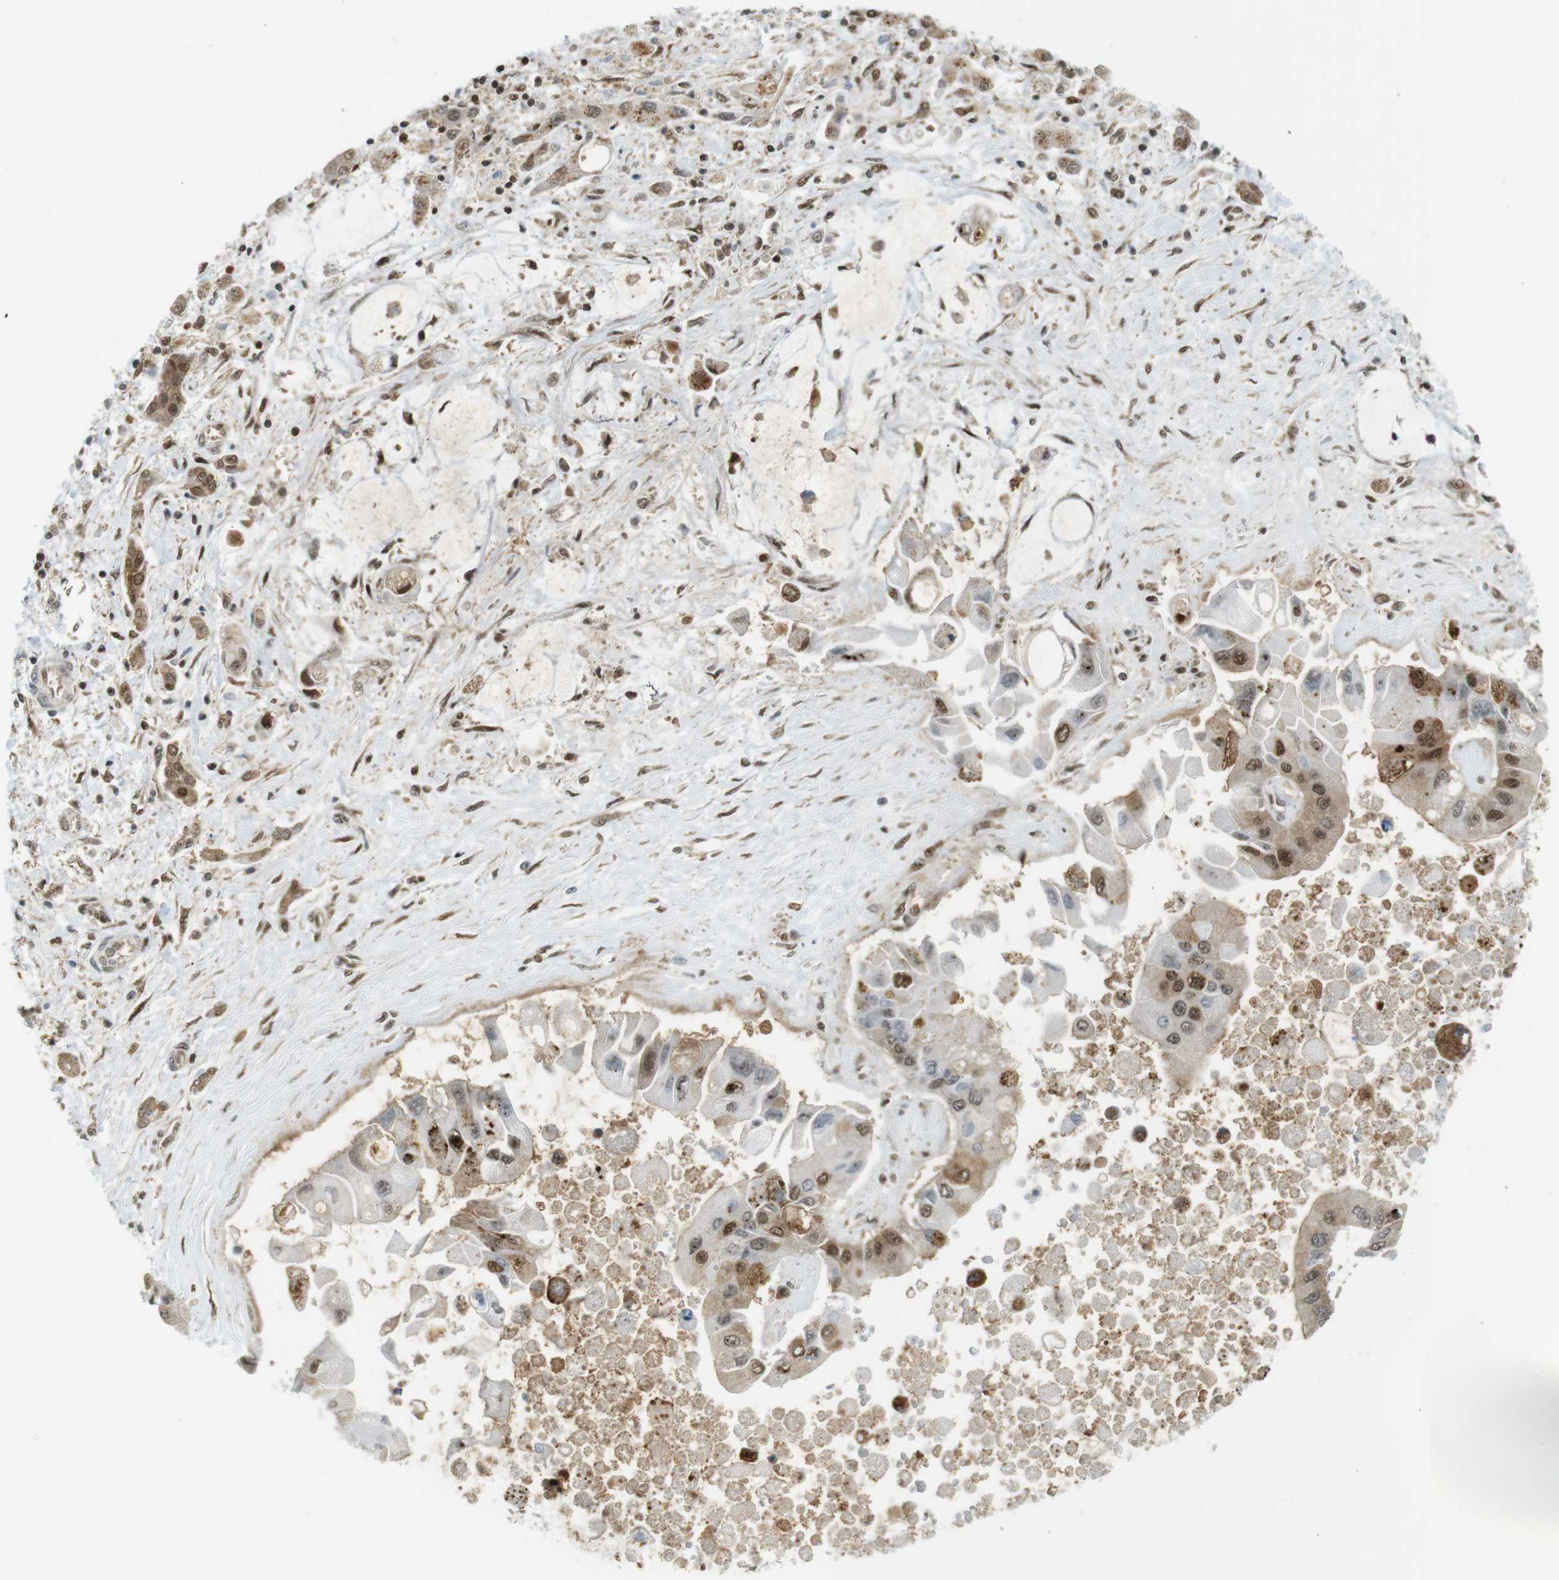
{"staining": {"intensity": "moderate", "quantity": ">75%", "location": "cytoplasmic/membranous,nuclear"}, "tissue": "liver cancer", "cell_type": "Tumor cells", "image_type": "cancer", "snomed": [{"axis": "morphology", "description": "Cholangiocarcinoma"}, {"axis": "topography", "description": "Liver"}], "caption": "Immunohistochemistry of human liver cancer reveals medium levels of moderate cytoplasmic/membranous and nuclear positivity in about >75% of tumor cells.", "gene": "UBB", "patient": {"sex": "male", "age": 50}}